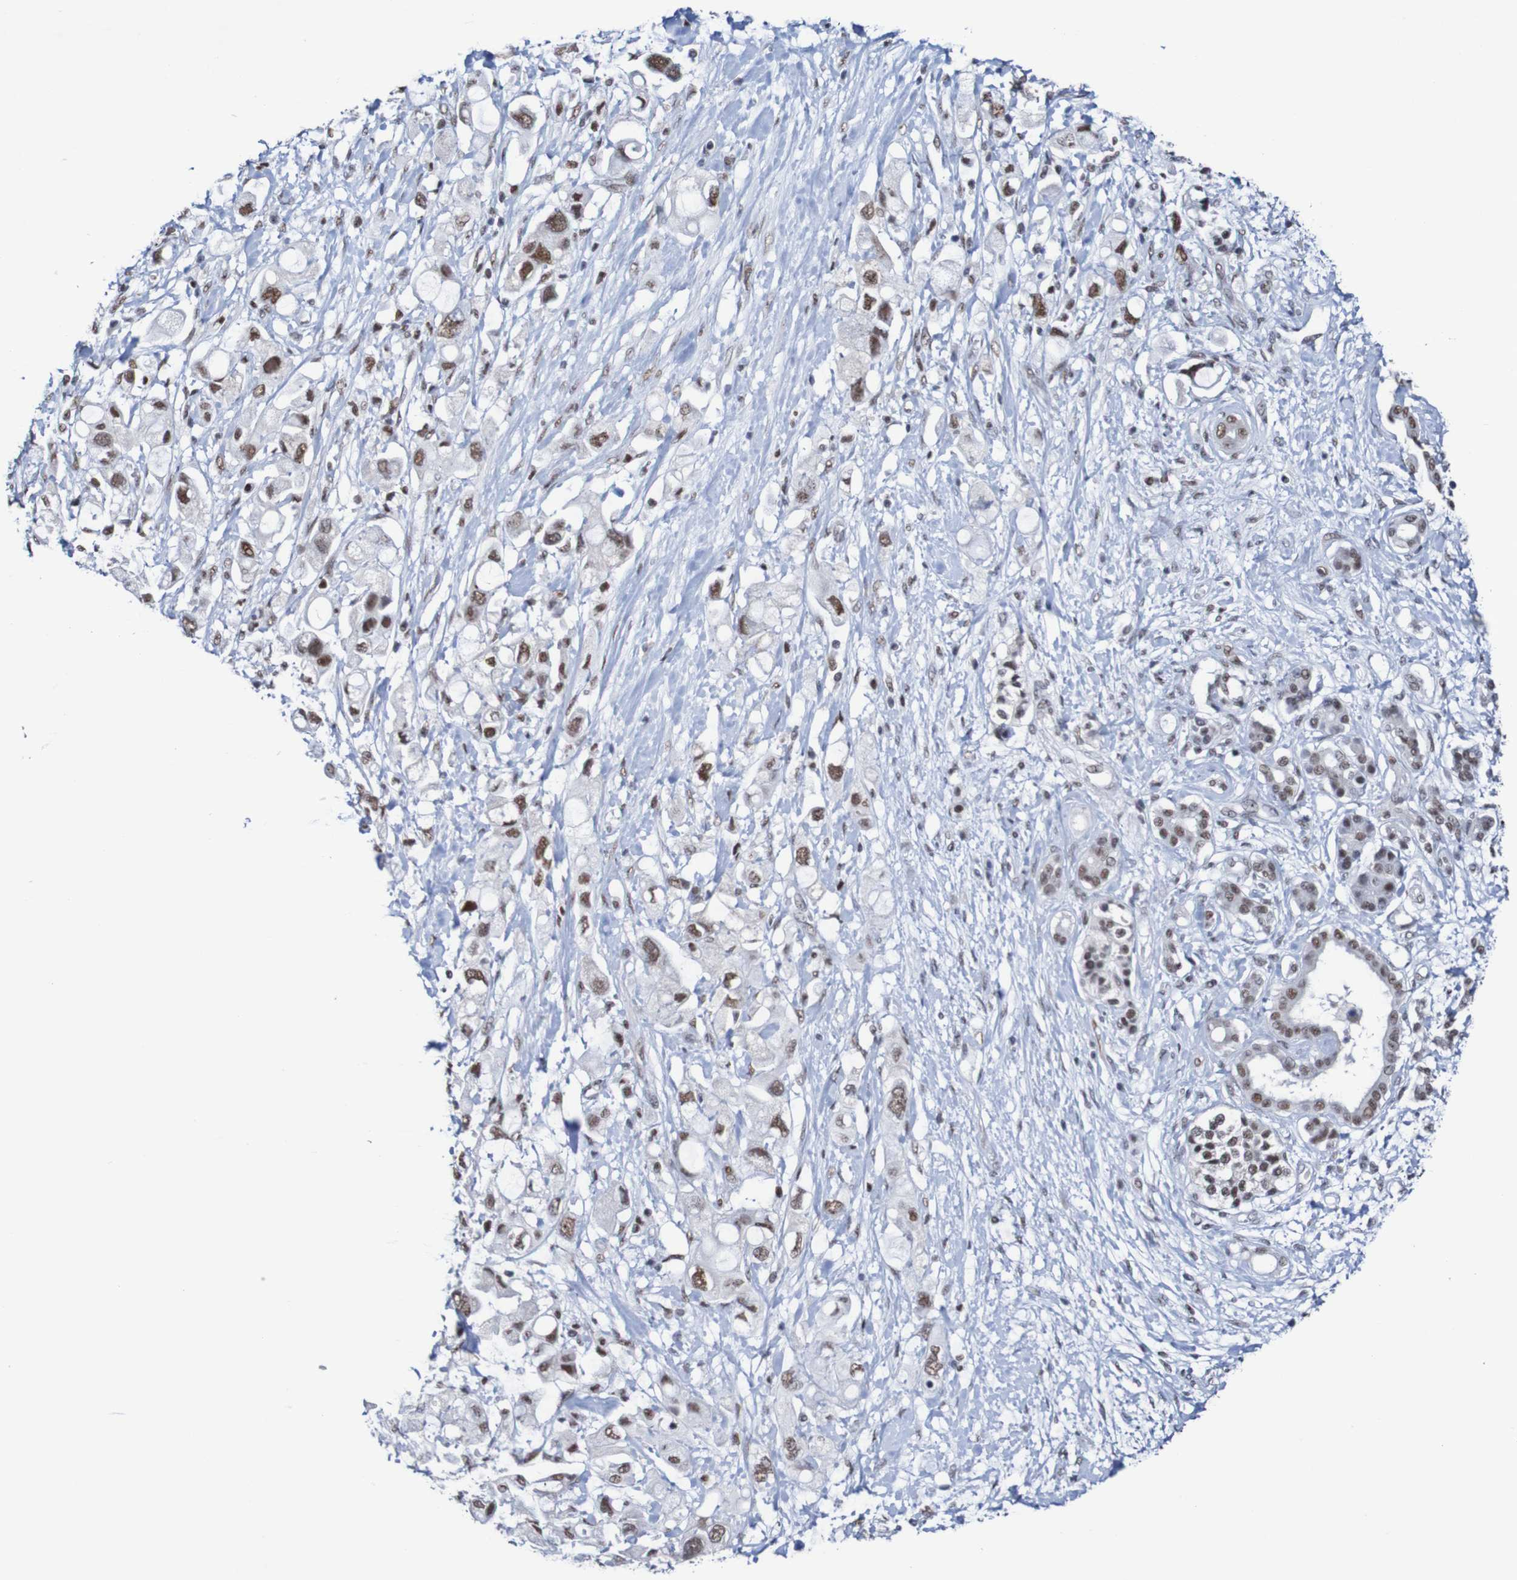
{"staining": {"intensity": "moderate", "quantity": ">75%", "location": "nuclear"}, "tissue": "pancreatic cancer", "cell_type": "Tumor cells", "image_type": "cancer", "snomed": [{"axis": "morphology", "description": "Adenocarcinoma, NOS"}, {"axis": "topography", "description": "Pancreas"}], "caption": "This is a histology image of IHC staining of pancreatic cancer (adenocarcinoma), which shows moderate positivity in the nuclear of tumor cells.", "gene": "CDC5L", "patient": {"sex": "female", "age": 56}}